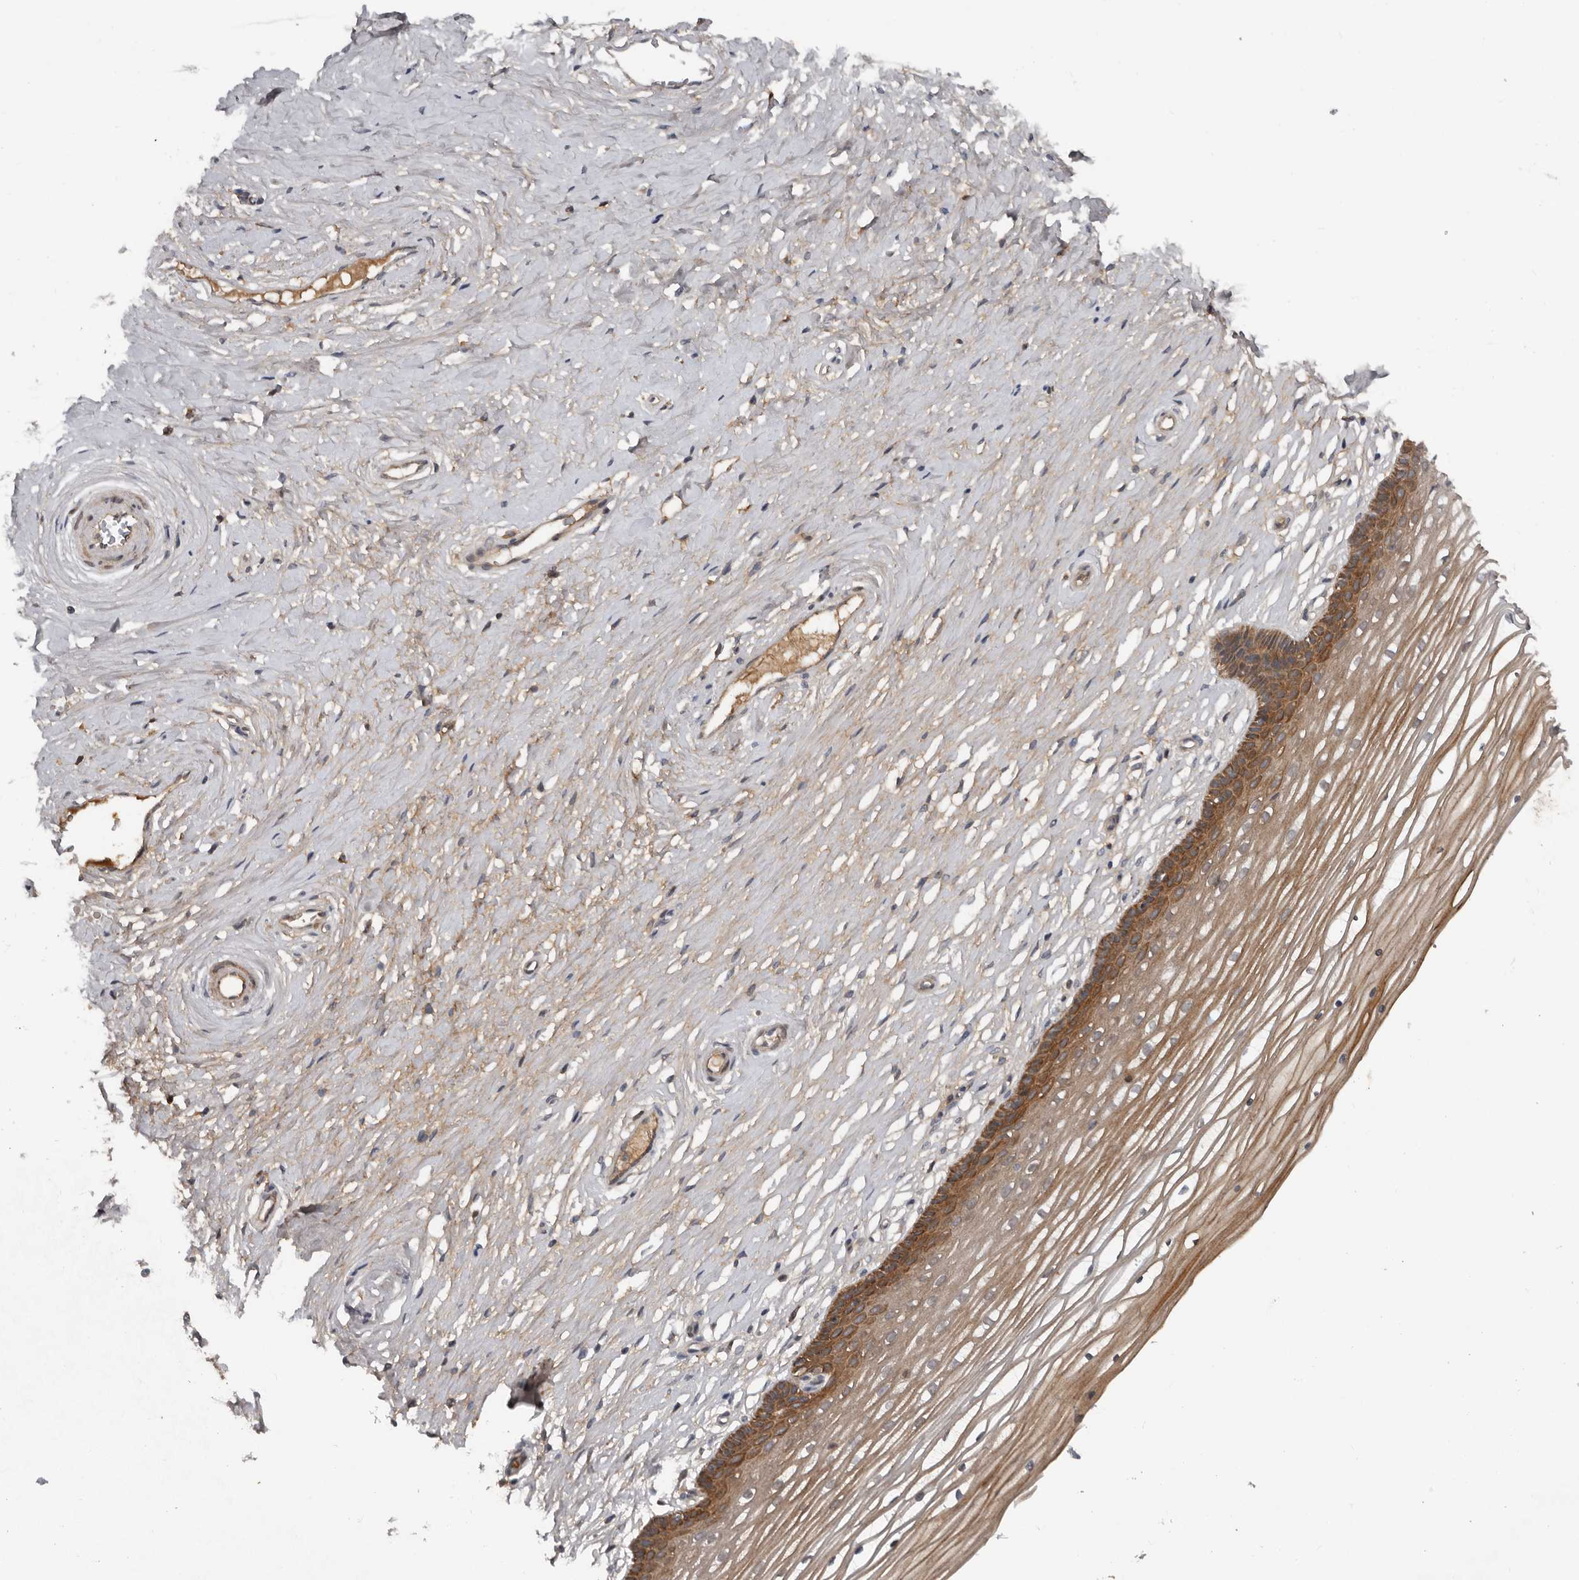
{"staining": {"intensity": "strong", "quantity": "25%-75%", "location": "cytoplasmic/membranous"}, "tissue": "vagina", "cell_type": "Squamous epithelial cells", "image_type": "normal", "snomed": [{"axis": "morphology", "description": "Normal tissue, NOS"}, {"axis": "topography", "description": "Vagina"}, {"axis": "topography", "description": "Cervix"}], "caption": "Immunohistochemistry (IHC) staining of normal vagina, which reveals high levels of strong cytoplasmic/membranous expression in about 25%-75% of squamous epithelial cells indicating strong cytoplasmic/membranous protein positivity. The staining was performed using DAB (brown) for protein detection and nuclei were counterstained in hematoxylin (blue).", "gene": "DNAJB4", "patient": {"sex": "female", "age": 40}}